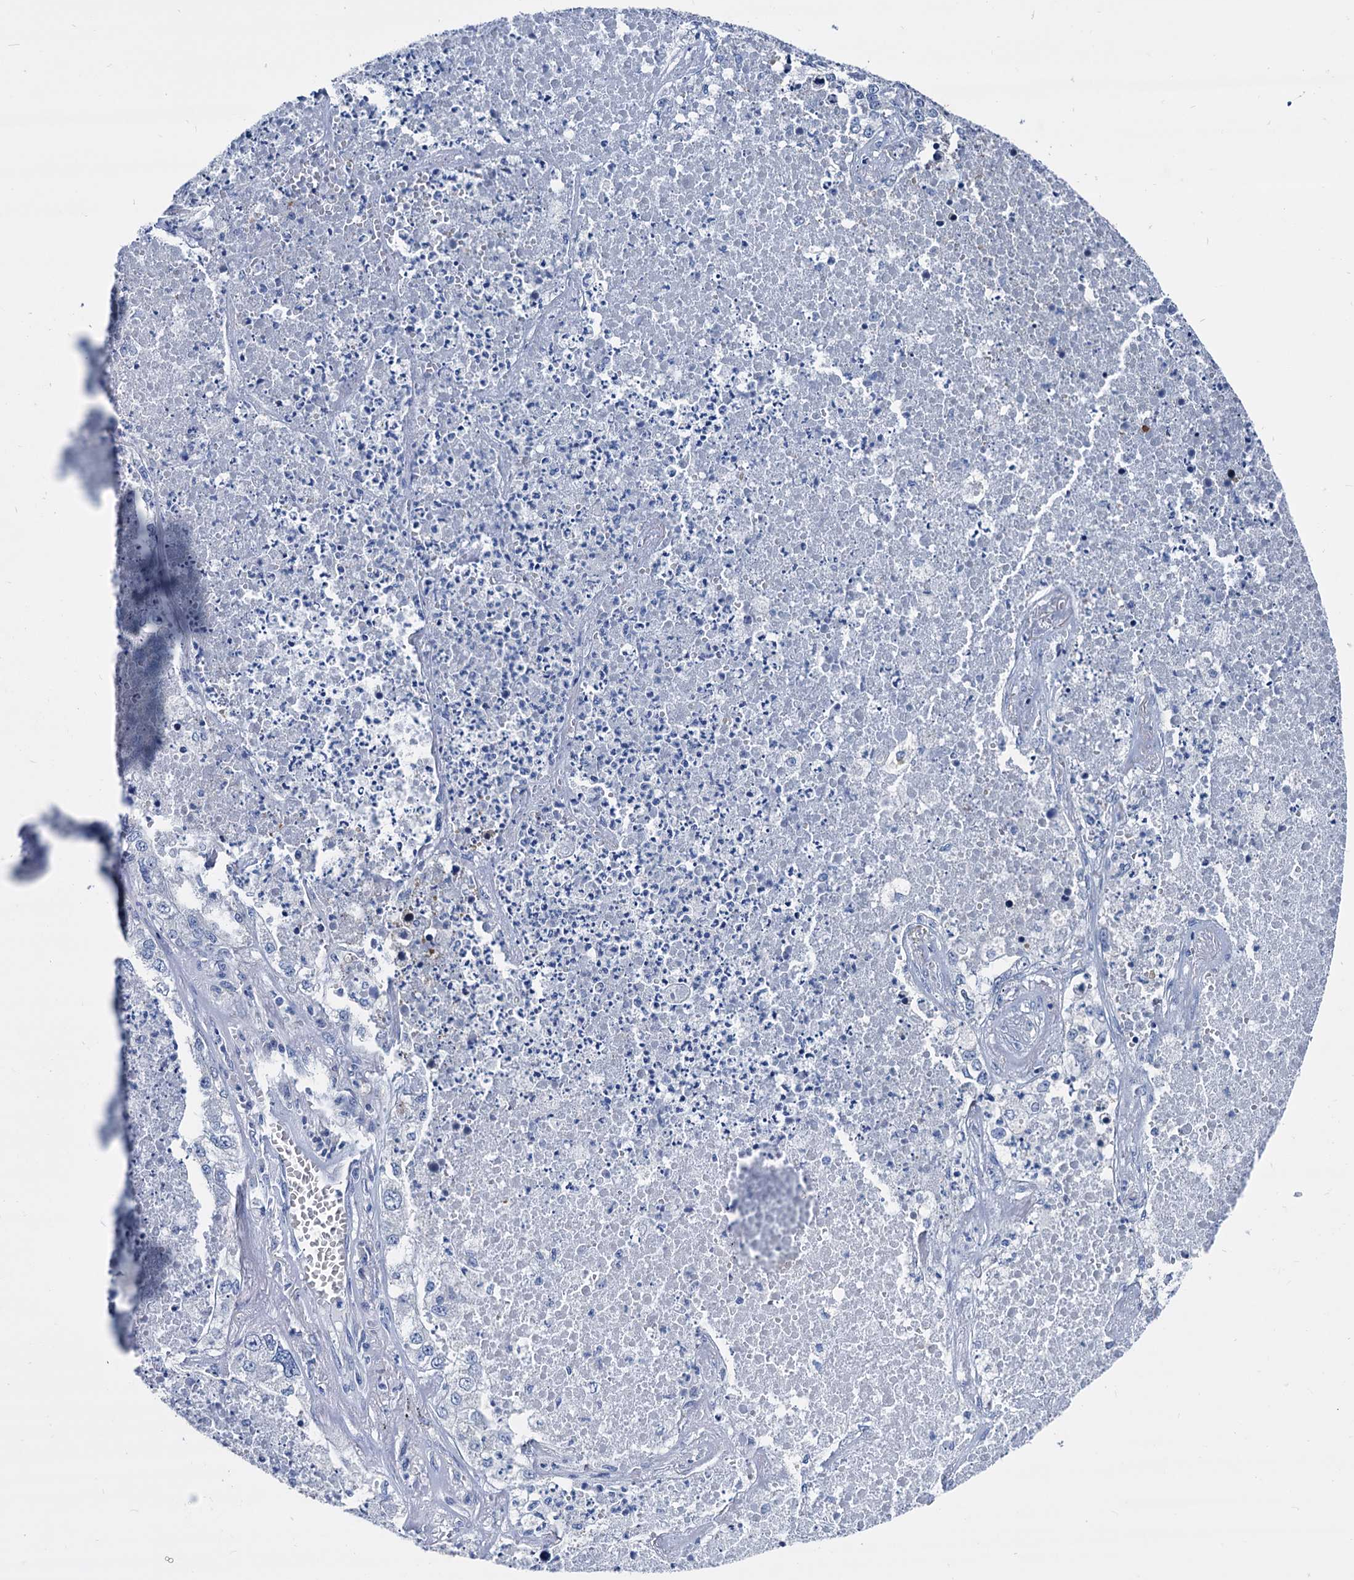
{"staining": {"intensity": "negative", "quantity": "none", "location": "none"}, "tissue": "lung cancer", "cell_type": "Tumor cells", "image_type": "cancer", "snomed": [{"axis": "morphology", "description": "Adenocarcinoma, NOS"}, {"axis": "topography", "description": "Lung"}], "caption": "Immunohistochemistry (IHC) of human lung cancer shows no staining in tumor cells.", "gene": "GLO1", "patient": {"sex": "male", "age": 49}}